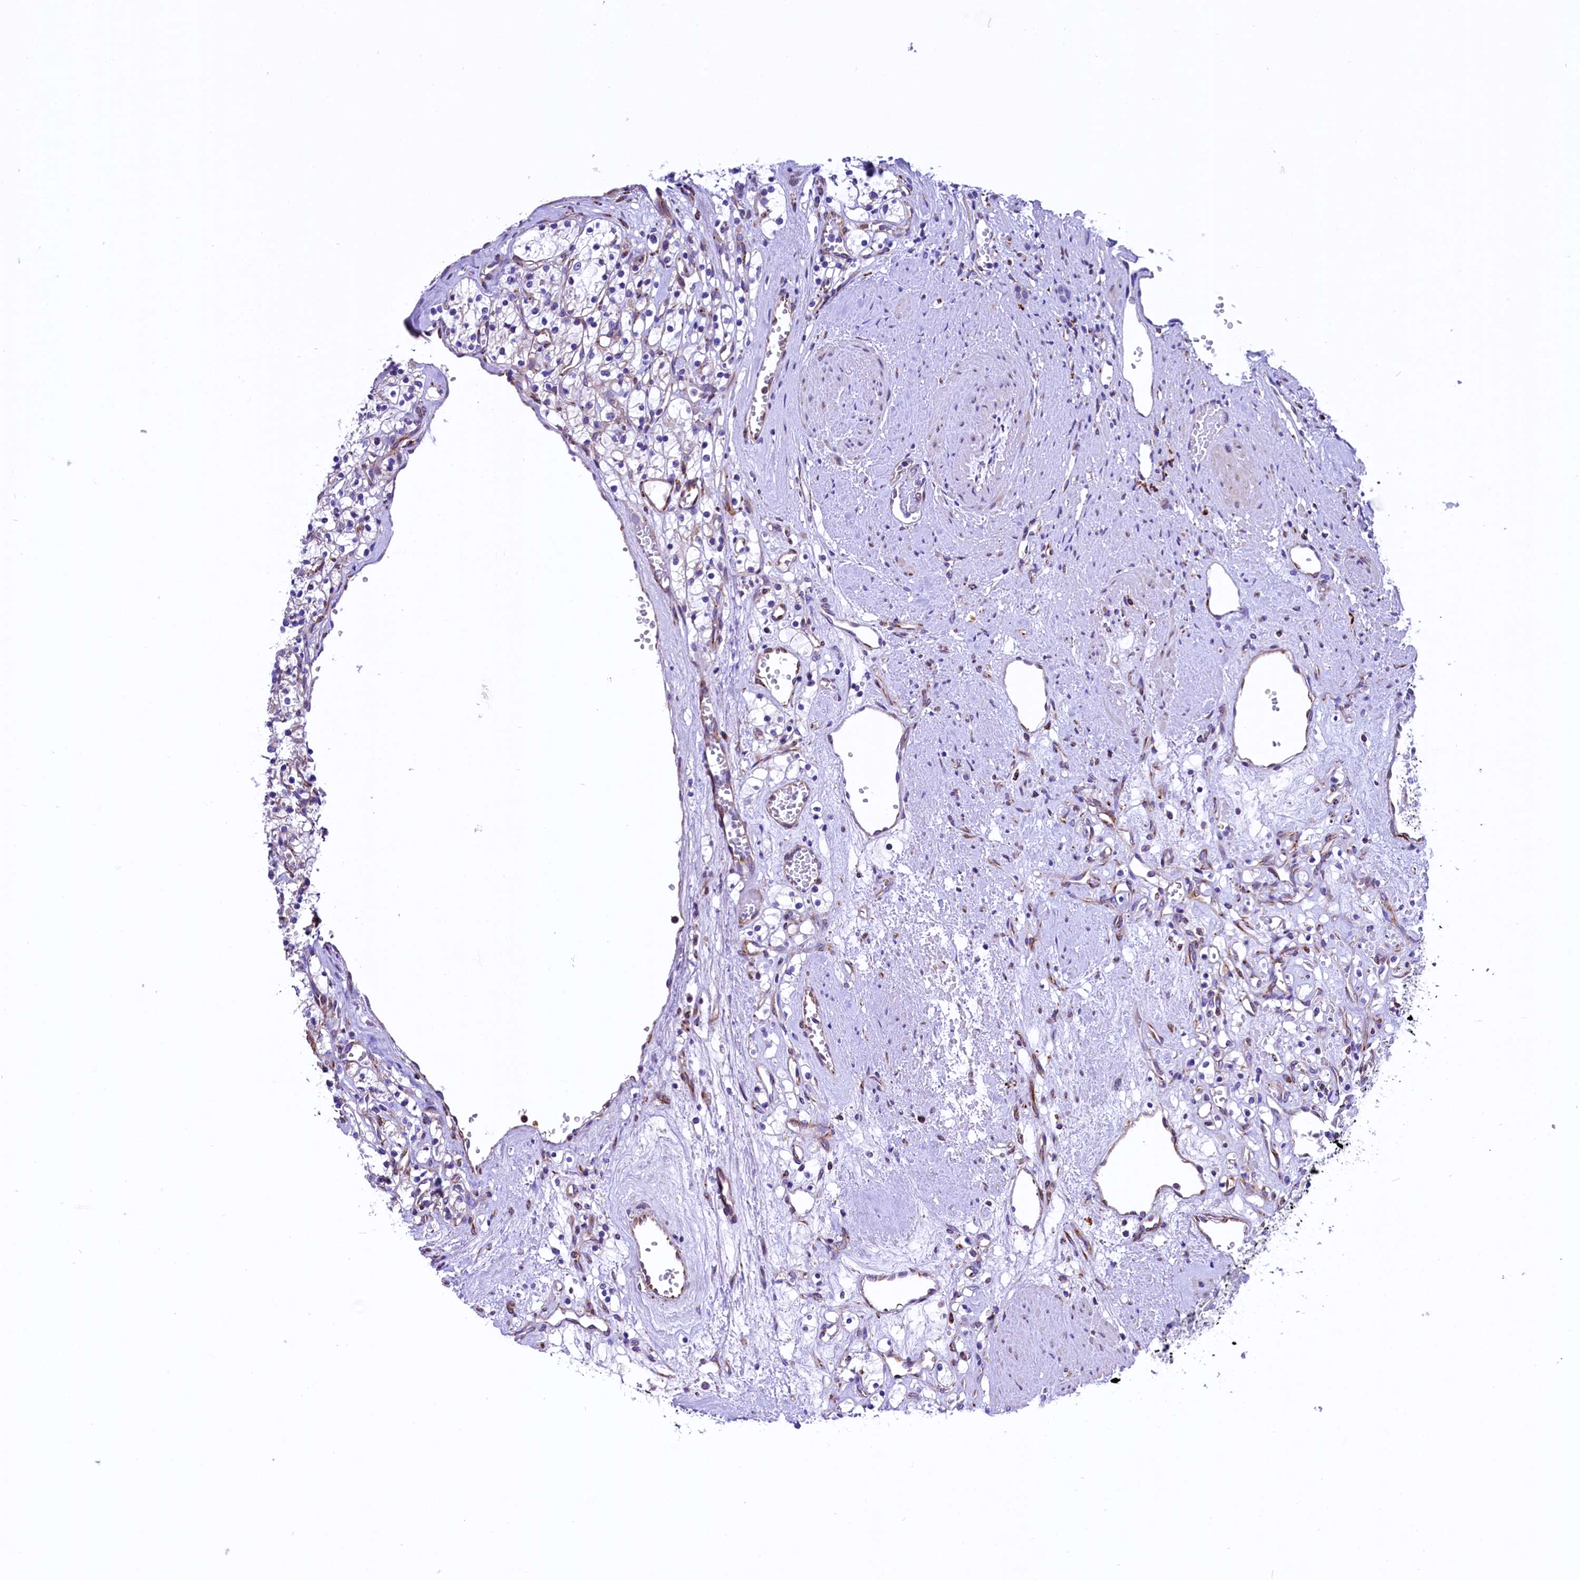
{"staining": {"intensity": "negative", "quantity": "none", "location": "none"}, "tissue": "renal cancer", "cell_type": "Tumor cells", "image_type": "cancer", "snomed": [{"axis": "morphology", "description": "Adenocarcinoma, NOS"}, {"axis": "topography", "description": "Kidney"}], "caption": "DAB immunohistochemical staining of adenocarcinoma (renal) demonstrates no significant staining in tumor cells. (DAB (3,3'-diaminobenzidine) immunohistochemistry (IHC) visualized using brightfield microscopy, high magnification).", "gene": "CMTR2", "patient": {"sex": "female", "age": 59}}